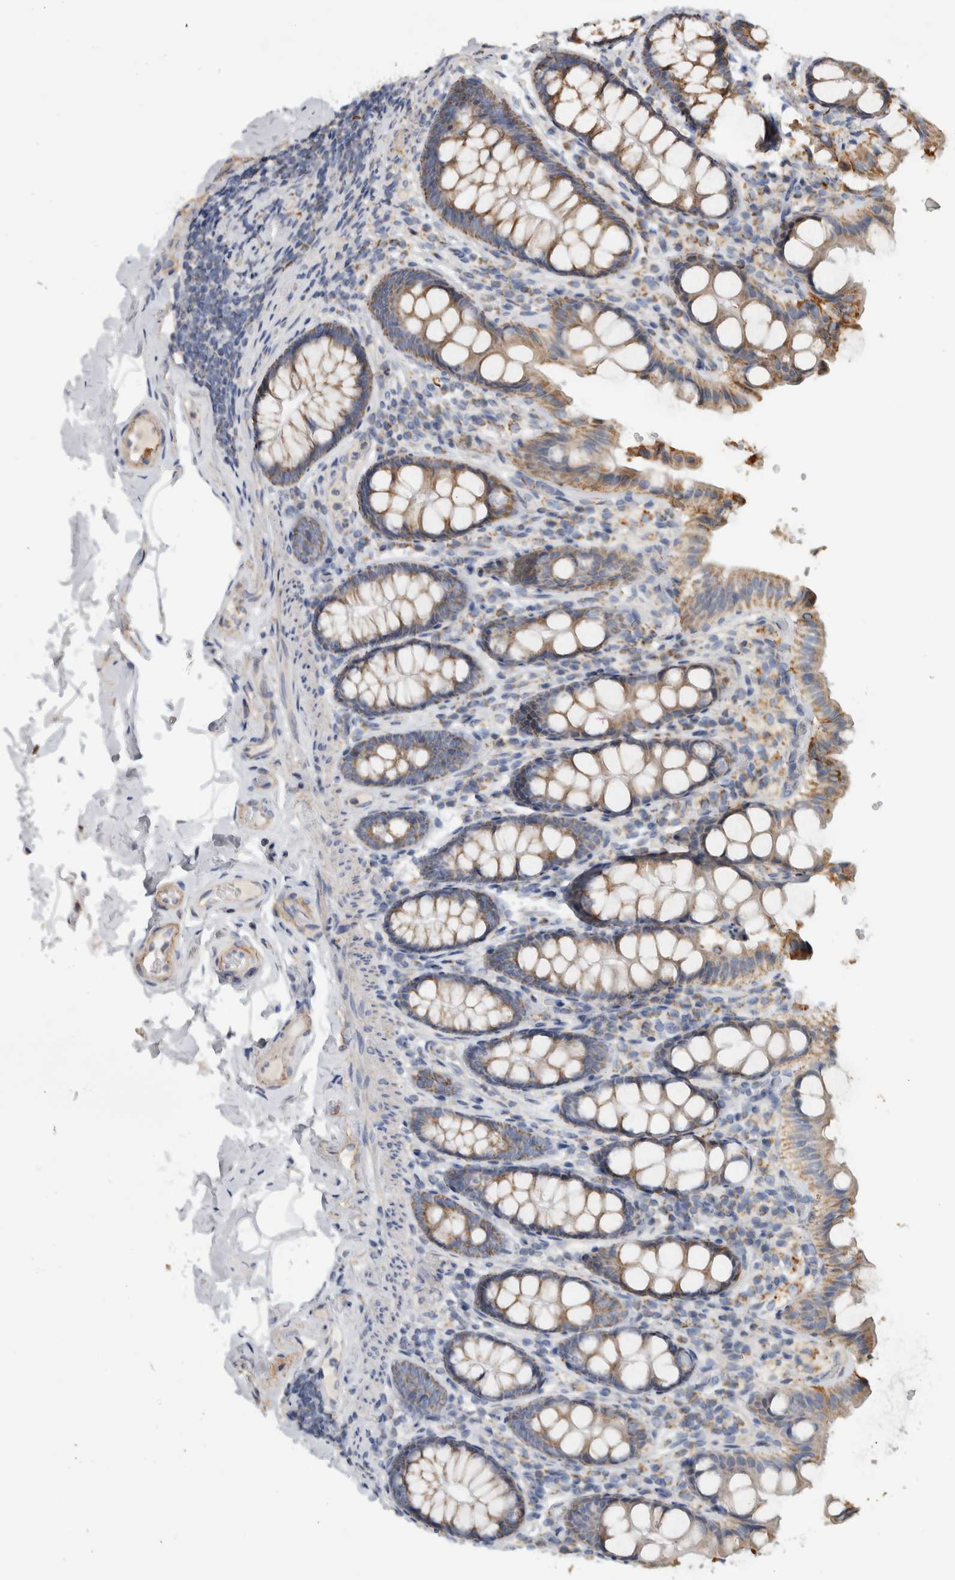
{"staining": {"intensity": "negative", "quantity": "none", "location": "none"}, "tissue": "colon", "cell_type": "Endothelial cells", "image_type": "normal", "snomed": [{"axis": "morphology", "description": "Normal tissue, NOS"}, {"axis": "topography", "description": "Colon"}, {"axis": "topography", "description": "Peripheral nerve tissue"}], "caption": "Immunohistochemistry (IHC) histopathology image of unremarkable colon stained for a protein (brown), which demonstrates no positivity in endothelial cells.", "gene": "ST8SIA1", "patient": {"sex": "female", "age": 61}}